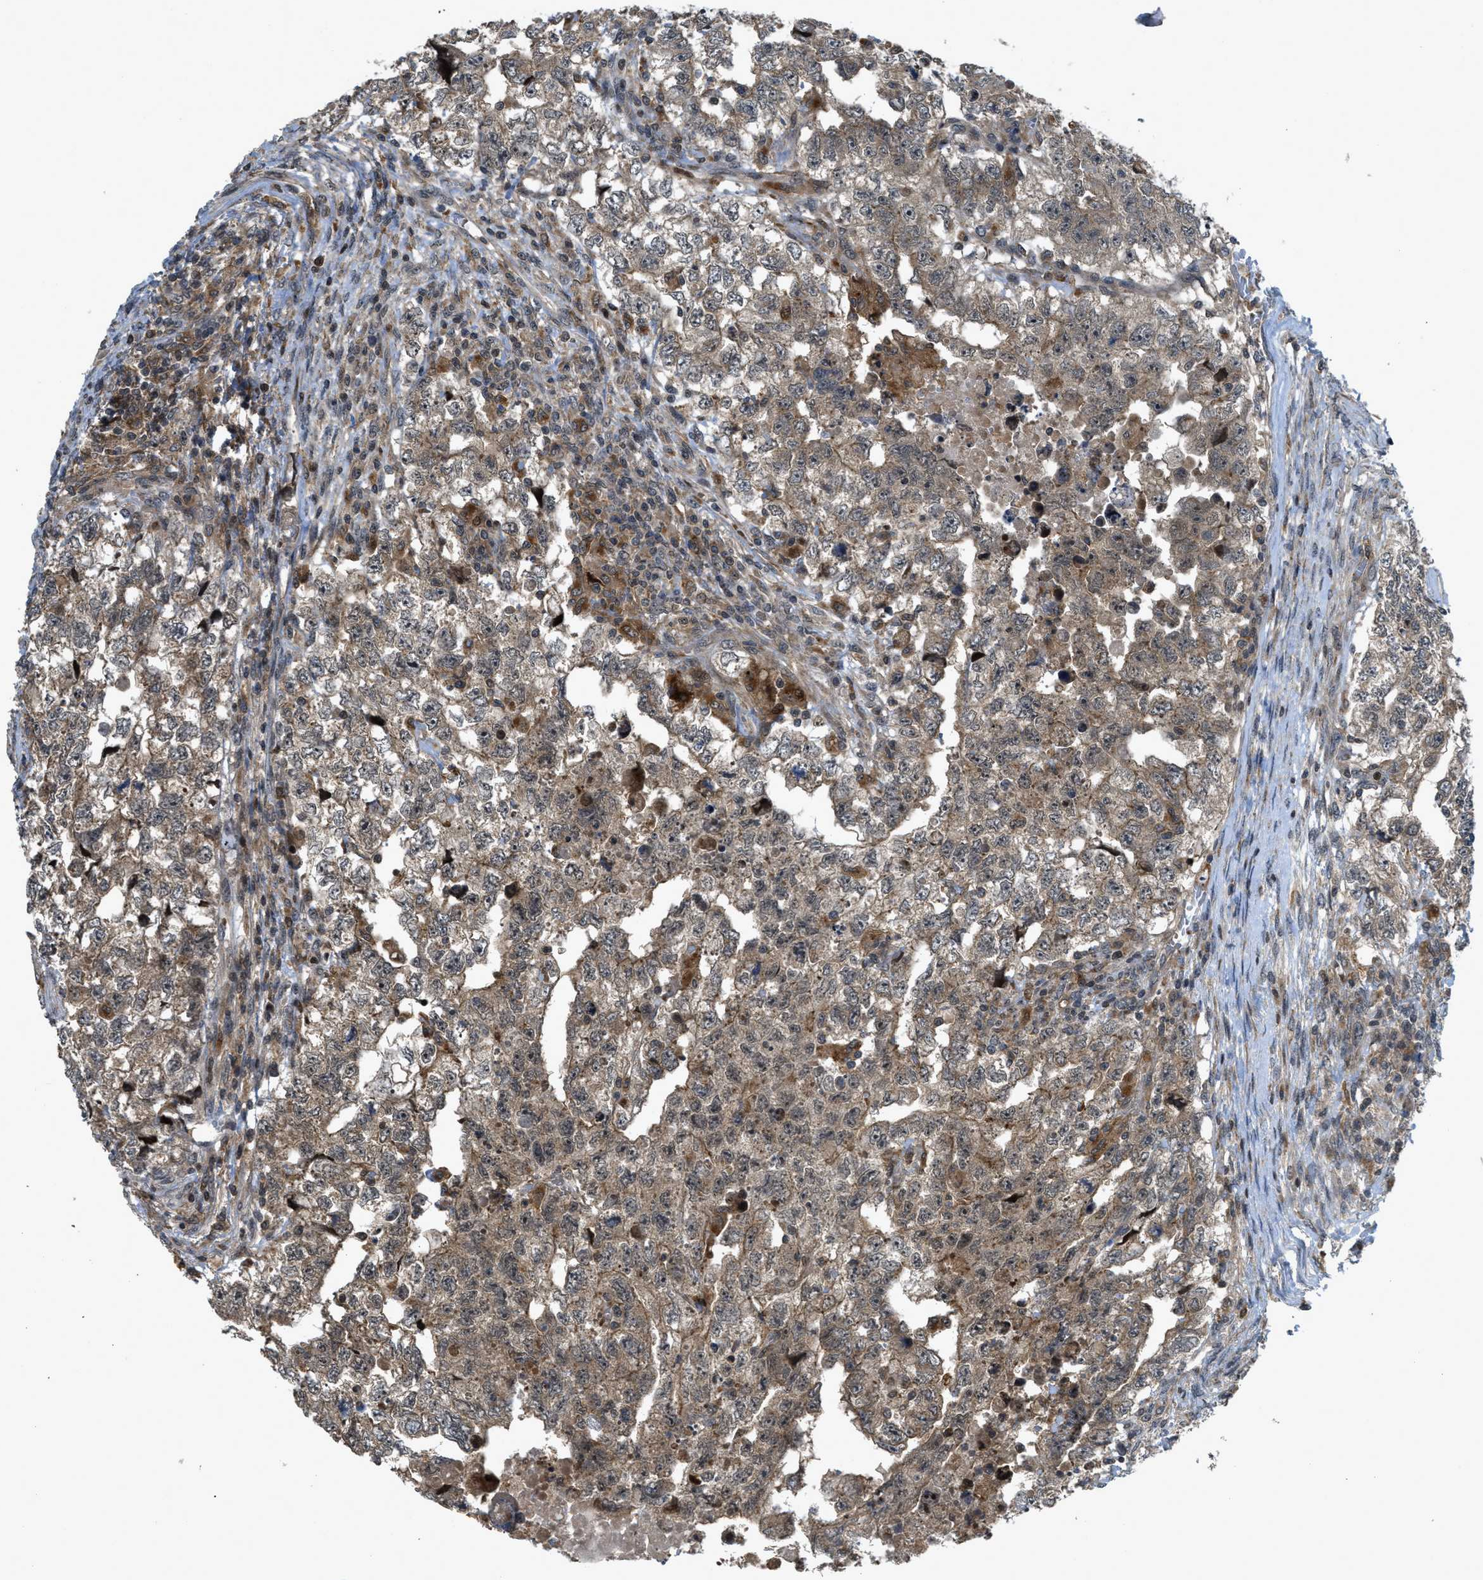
{"staining": {"intensity": "weak", "quantity": ">75%", "location": "cytoplasmic/membranous"}, "tissue": "testis cancer", "cell_type": "Tumor cells", "image_type": "cancer", "snomed": [{"axis": "morphology", "description": "Carcinoma, Embryonal, NOS"}, {"axis": "topography", "description": "Testis"}], "caption": "This micrograph exhibits immunohistochemistry staining of testis cancer, with low weak cytoplasmic/membranous staining in approximately >75% of tumor cells.", "gene": "DNAJC28", "patient": {"sex": "male", "age": 36}}